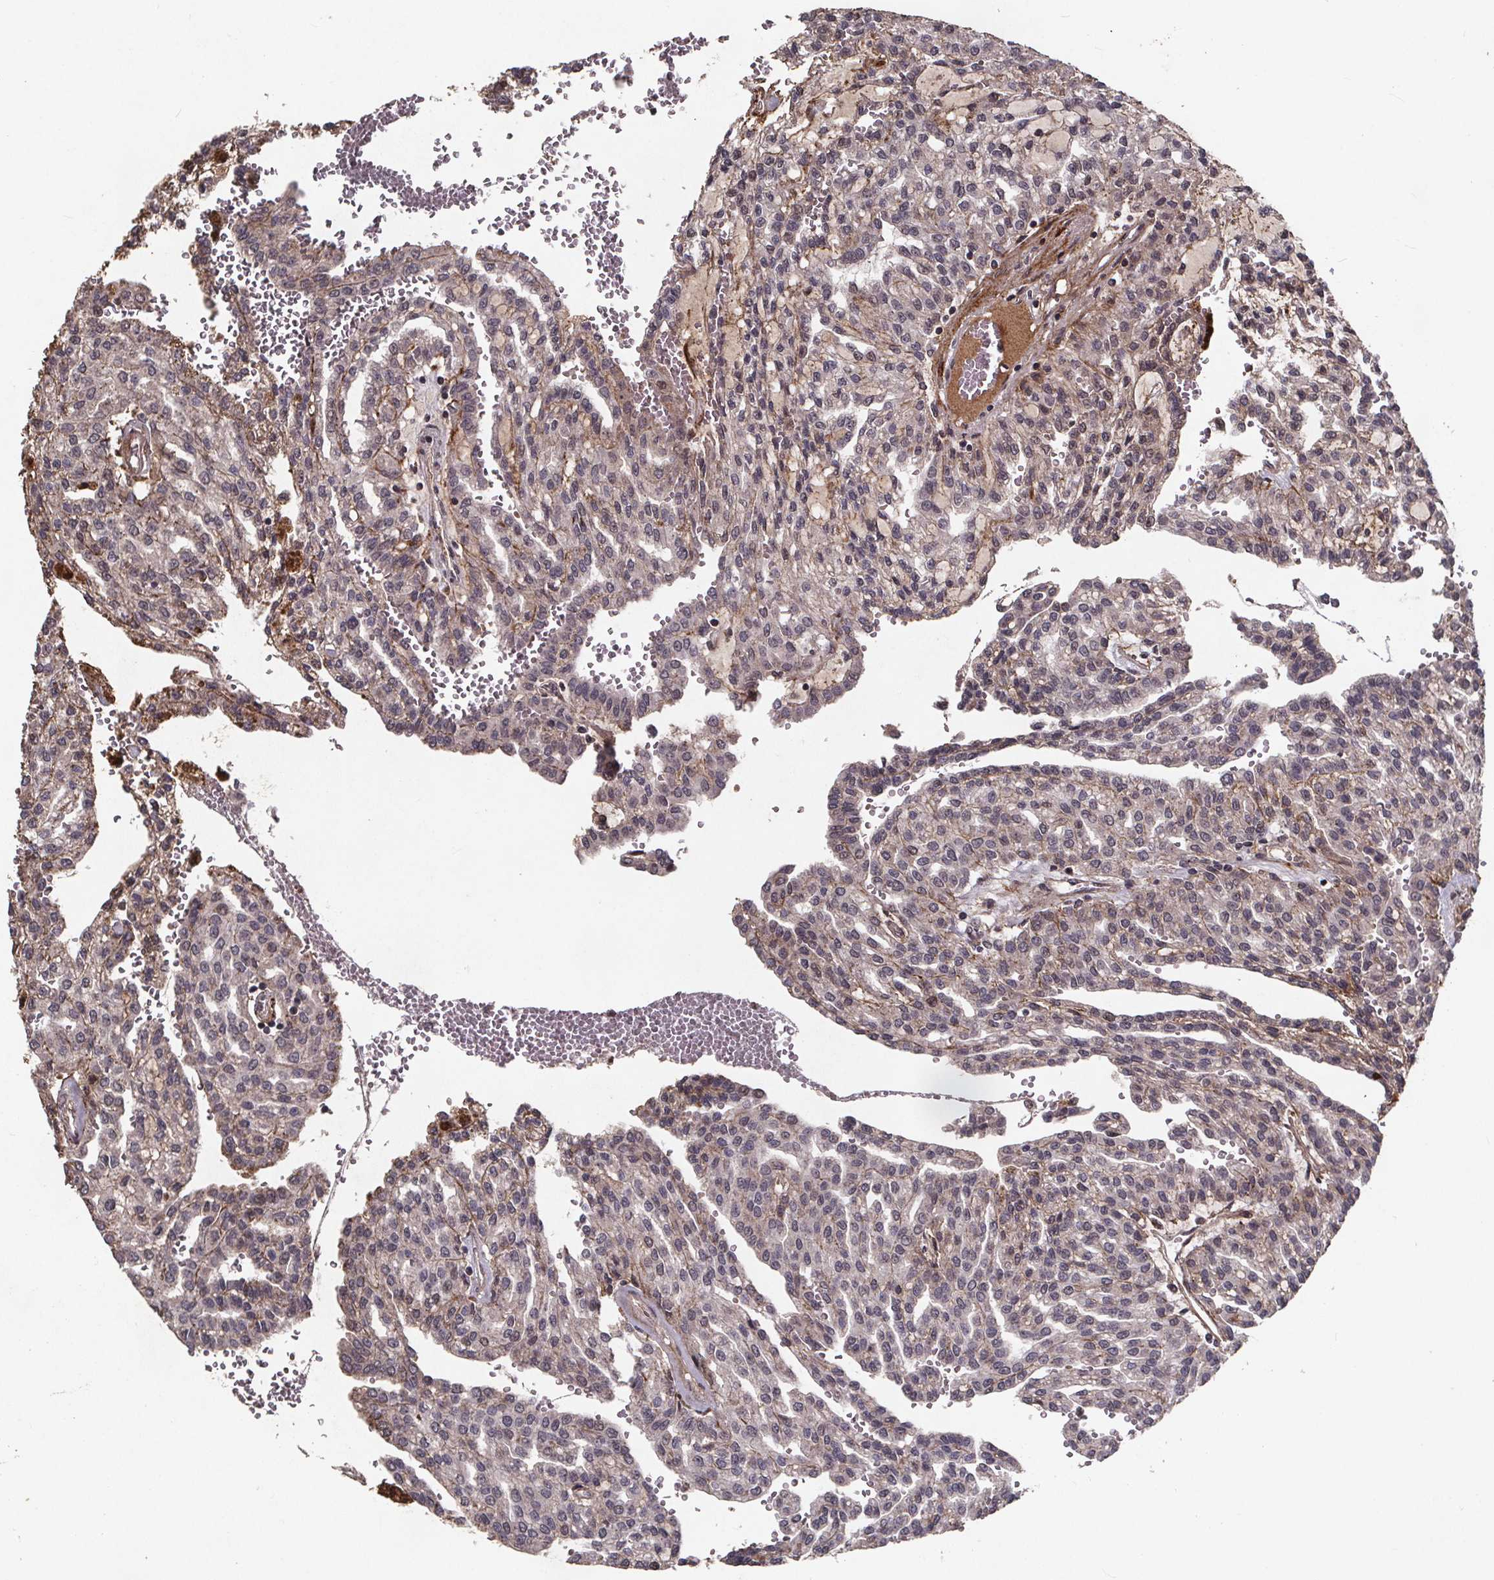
{"staining": {"intensity": "weak", "quantity": "<25%", "location": "cytoplasmic/membranous"}, "tissue": "renal cancer", "cell_type": "Tumor cells", "image_type": "cancer", "snomed": [{"axis": "morphology", "description": "Adenocarcinoma, NOS"}, {"axis": "topography", "description": "Kidney"}], "caption": "Micrograph shows no significant protein expression in tumor cells of adenocarcinoma (renal).", "gene": "GPX3", "patient": {"sex": "male", "age": 63}}